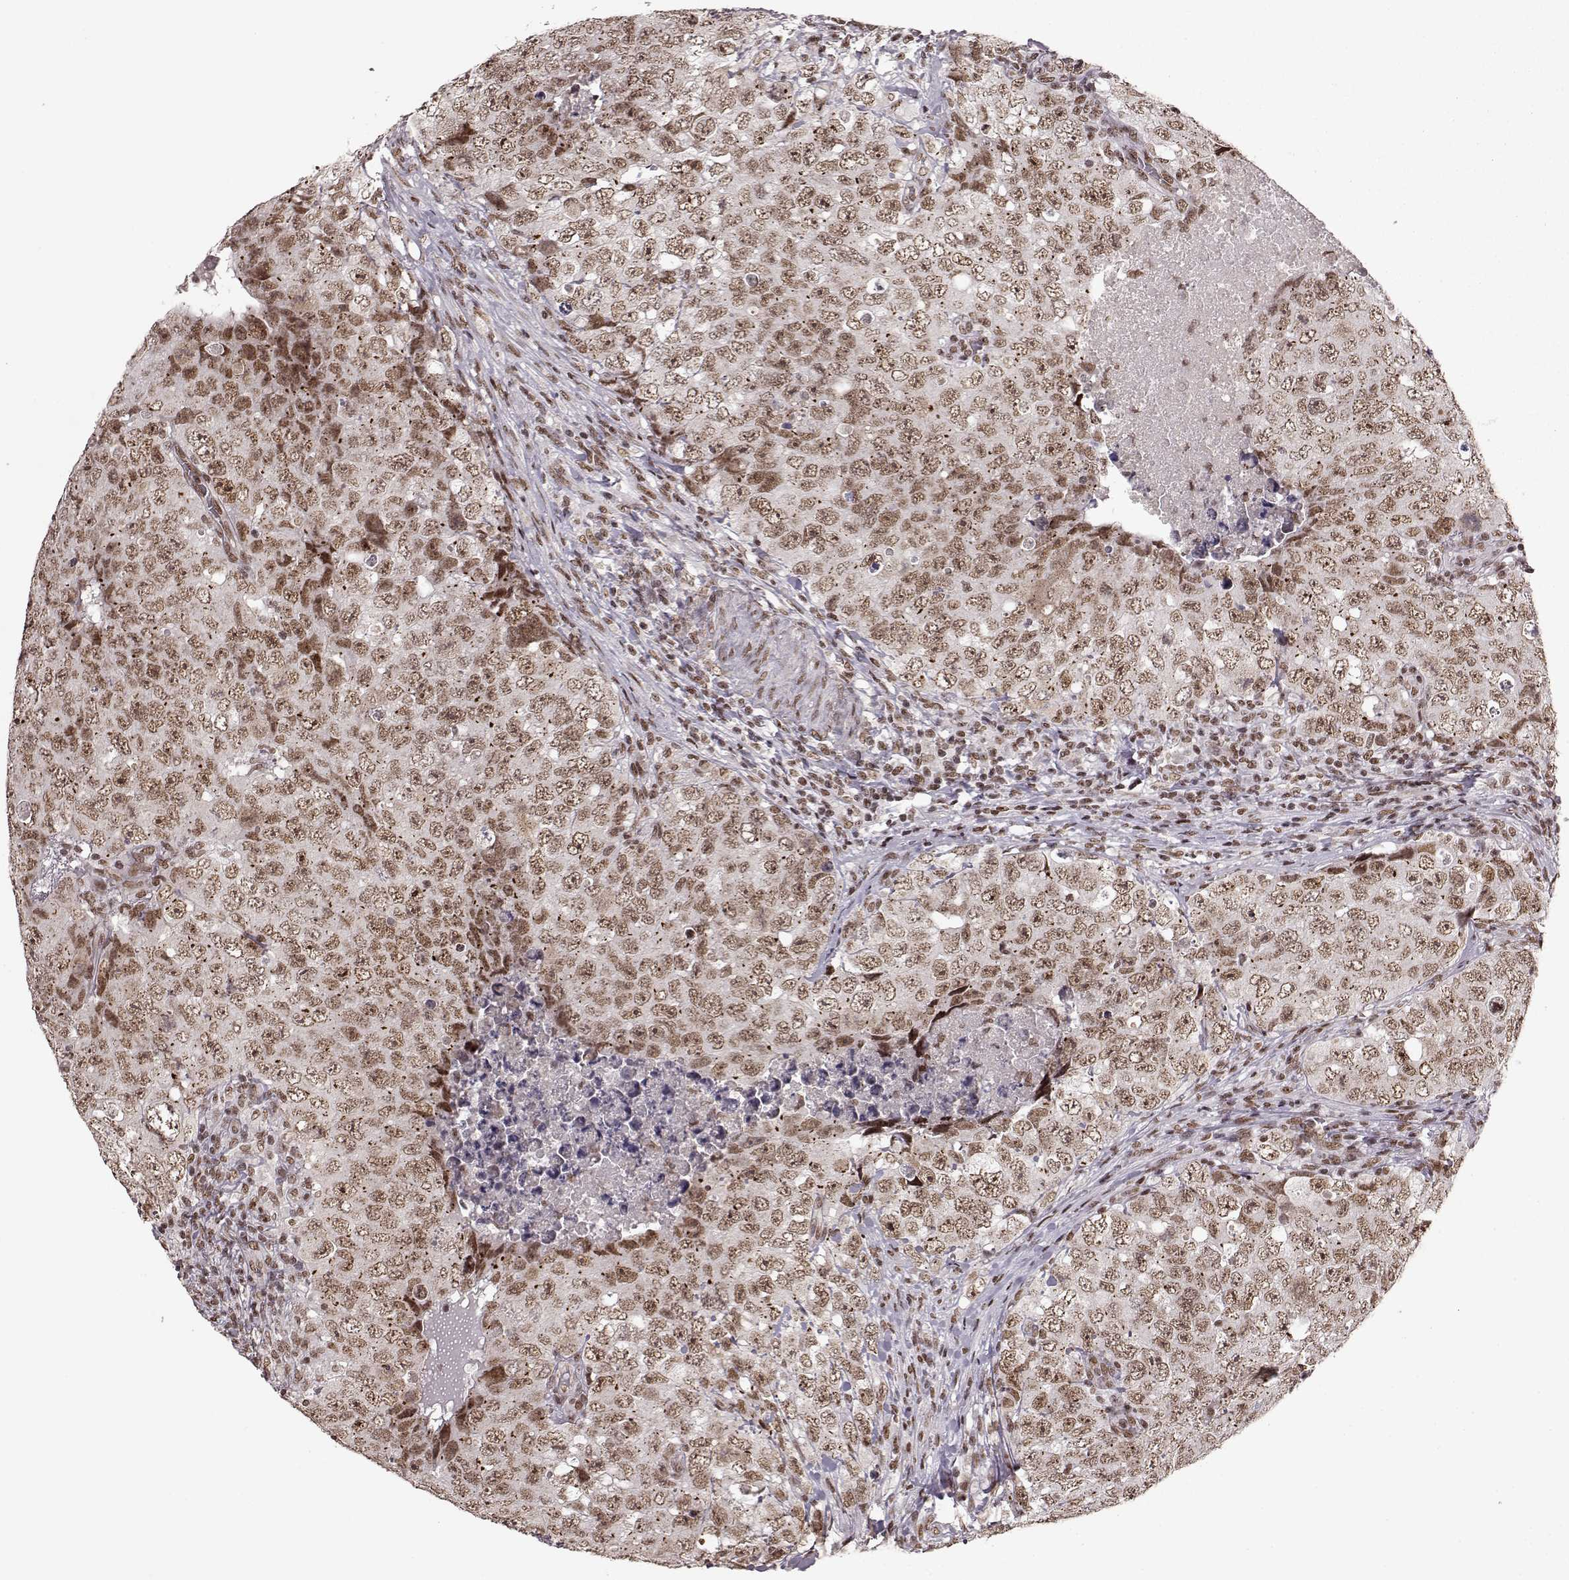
{"staining": {"intensity": "moderate", "quantity": ">75%", "location": "nuclear"}, "tissue": "testis cancer", "cell_type": "Tumor cells", "image_type": "cancer", "snomed": [{"axis": "morphology", "description": "Seminoma, NOS"}, {"axis": "topography", "description": "Testis"}], "caption": "A brown stain highlights moderate nuclear staining of a protein in human testis cancer tumor cells.", "gene": "RRAGD", "patient": {"sex": "male", "age": 34}}